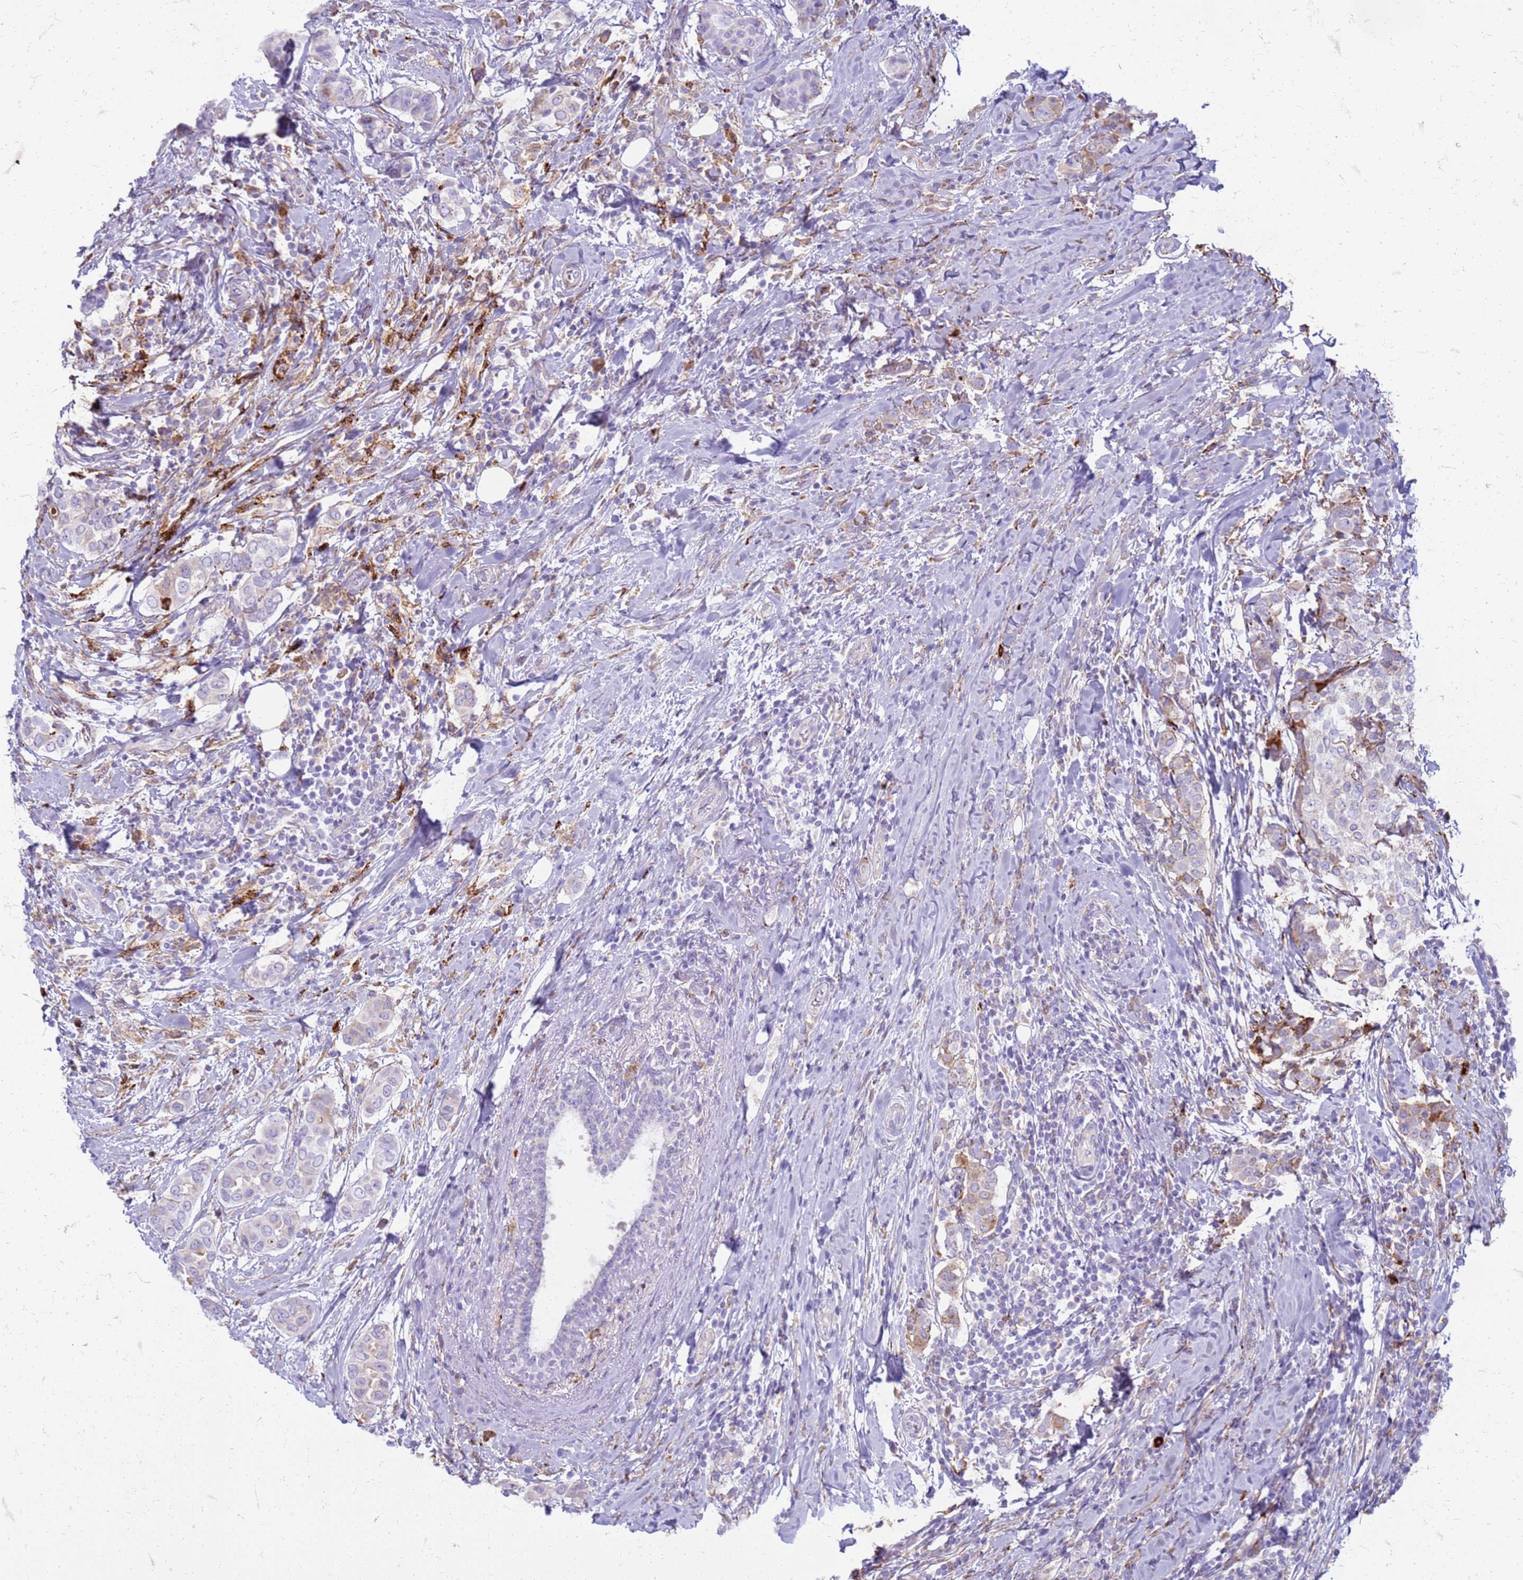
{"staining": {"intensity": "weak", "quantity": "<25%", "location": "cytoplasmic/membranous"}, "tissue": "breast cancer", "cell_type": "Tumor cells", "image_type": "cancer", "snomed": [{"axis": "morphology", "description": "Lobular carcinoma"}, {"axis": "topography", "description": "Breast"}], "caption": "This image is of breast cancer stained with immunohistochemistry (IHC) to label a protein in brown with the nuclei are counter-stained blue. There is no positivity in tumor cells.", "gene": "PDK3", "patient": {"sex": "female", "age": 51}}